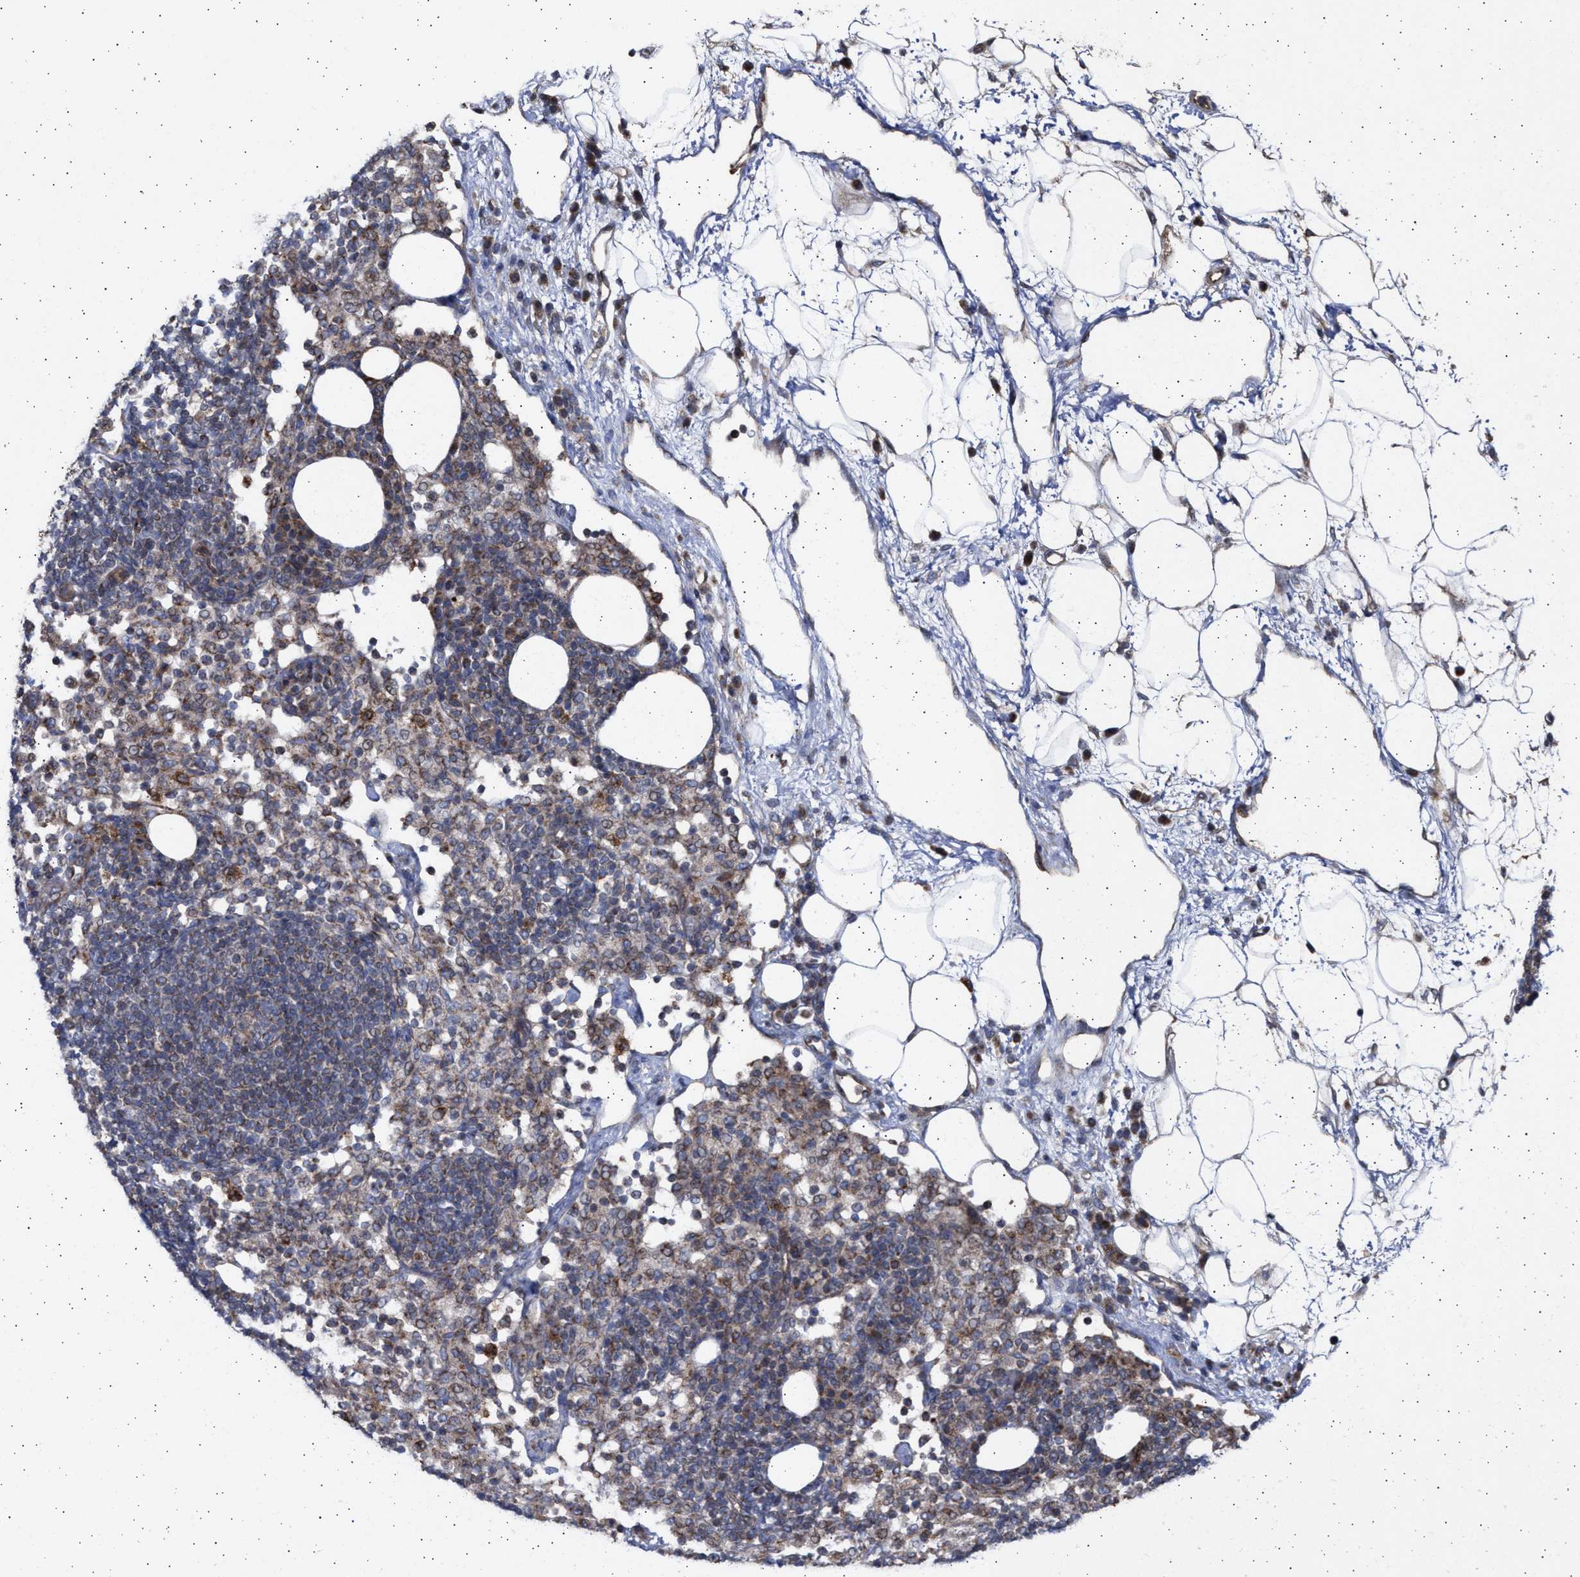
{"staining": {"intensity": "moderate", "quantity": "25%-75%", "location": "cytoplasmic/membranous"}, "tissue": "lymph node", "cell_type": "Germinal center cells", "image_type": "normal", "snomed": [{"axis": "morphology", "description": "Normal tissue, NOS"}, {"axis": "morphology", "description": "Carcinoid, malignant, NOS"}, {"axis": "topography", "description": "Lymph node"}], "caption": "Immunohistochemical staining of normal lymph node demonstrates 25%-75% levels of moderate cytoplasmic/membranous protein positivity in approximately 25%-75% of germinal center cells.", "gene": "TTC19", "patient": {"sex": "male", "age": 47}}